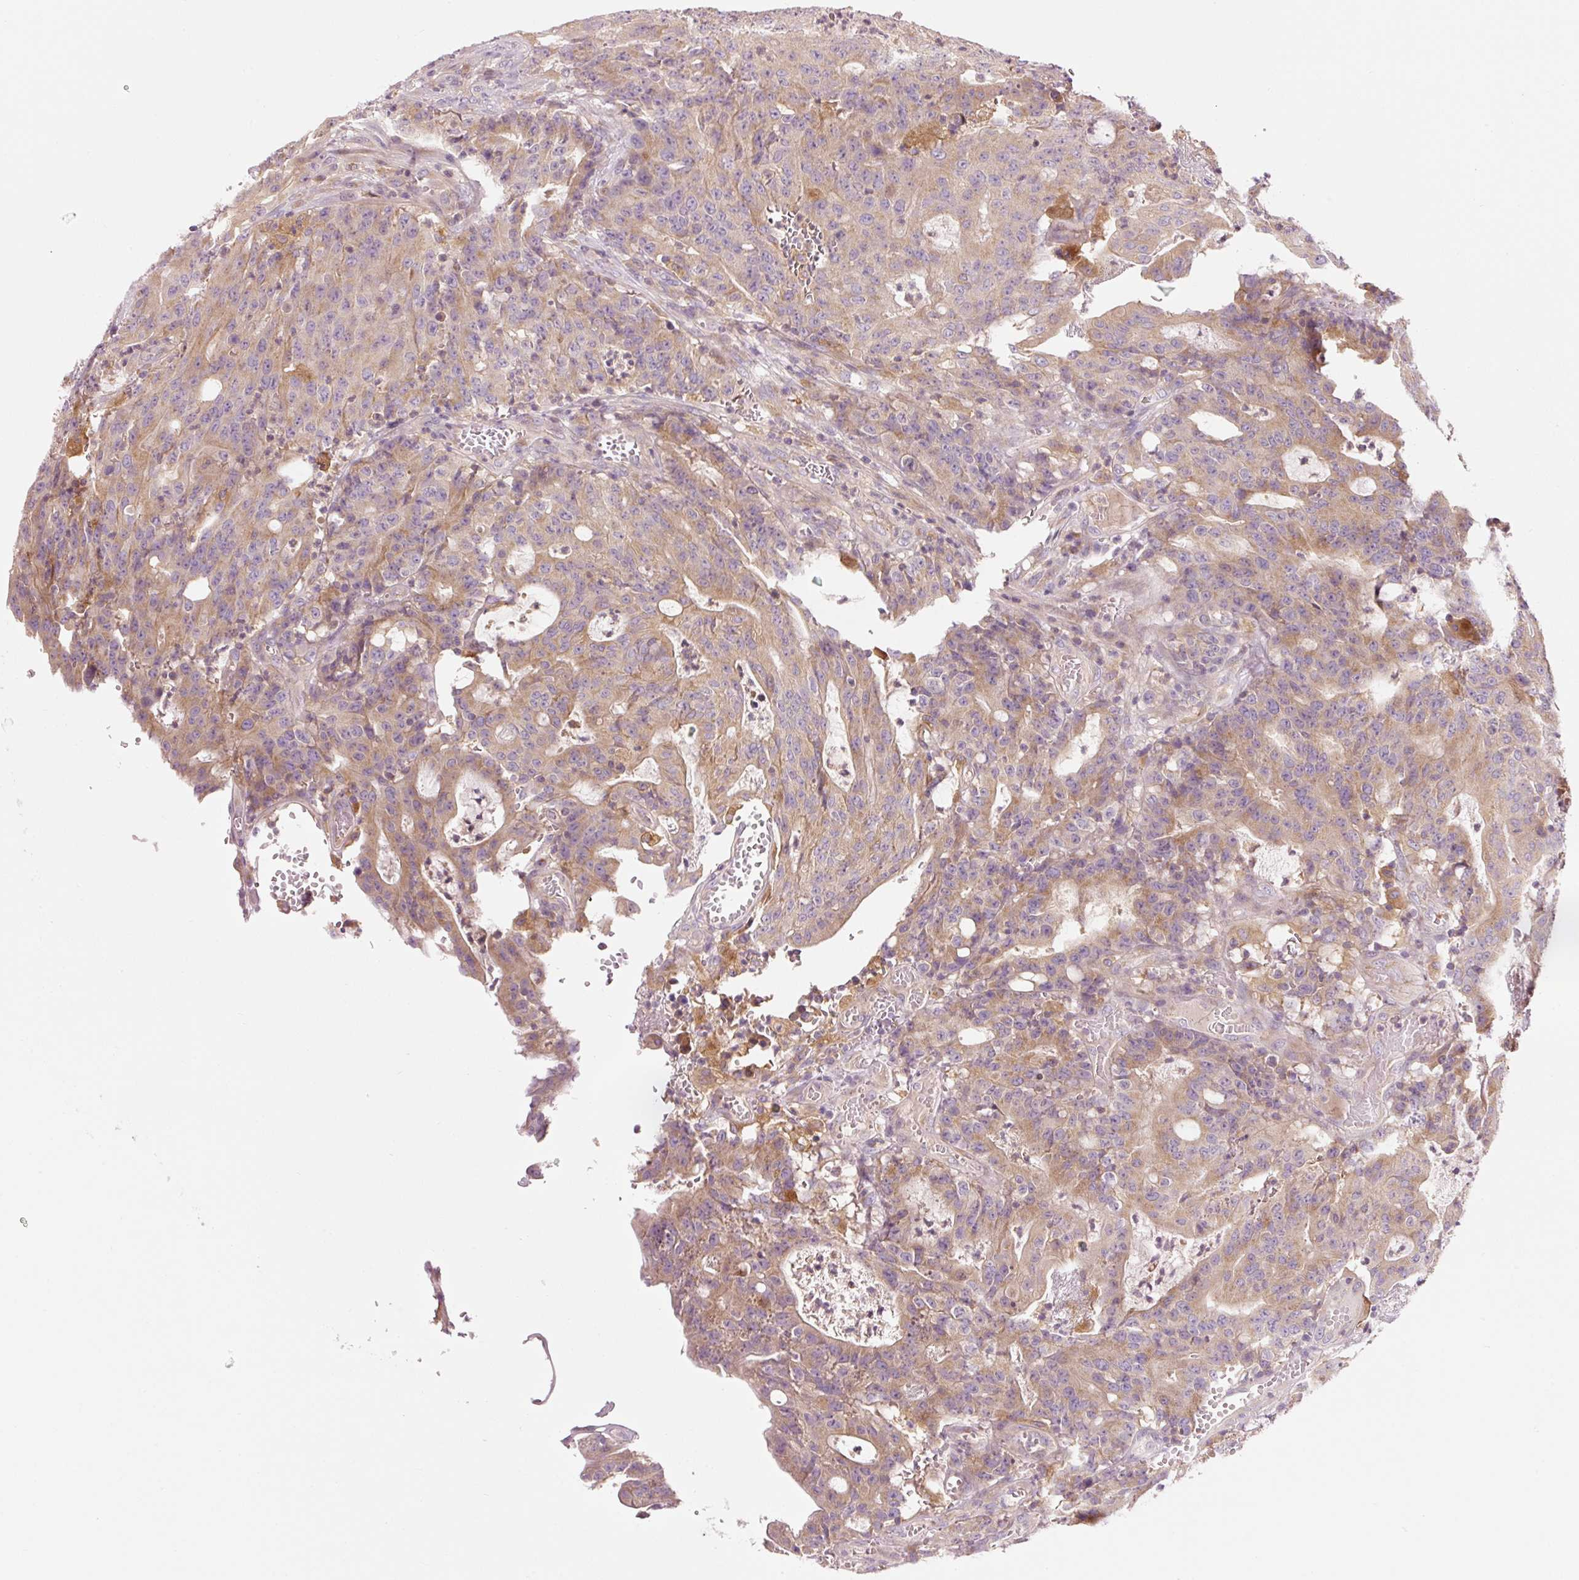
{"staining": {"intensity": "weak", "quantity": "25%-75%", "location": "cytoplasmic/membranous"}, "tissue": "colorectal cancer", "cell_type": "Tumor cells", "image_type": "cancer", "snomed": [{"axis": "morphology", "description": "Adenocarcinoma, NOS"}, {"axis": "topography", "description": "Colon"}], "caption": "Human colorectal adenocarcinoma stained with a brown dye exhibits weak cytoplasmic/membranous positive staining in about 25%-75% of tumor cells.", "gene": "NAPA", "patient": {"sex": "male", "age": 83}}